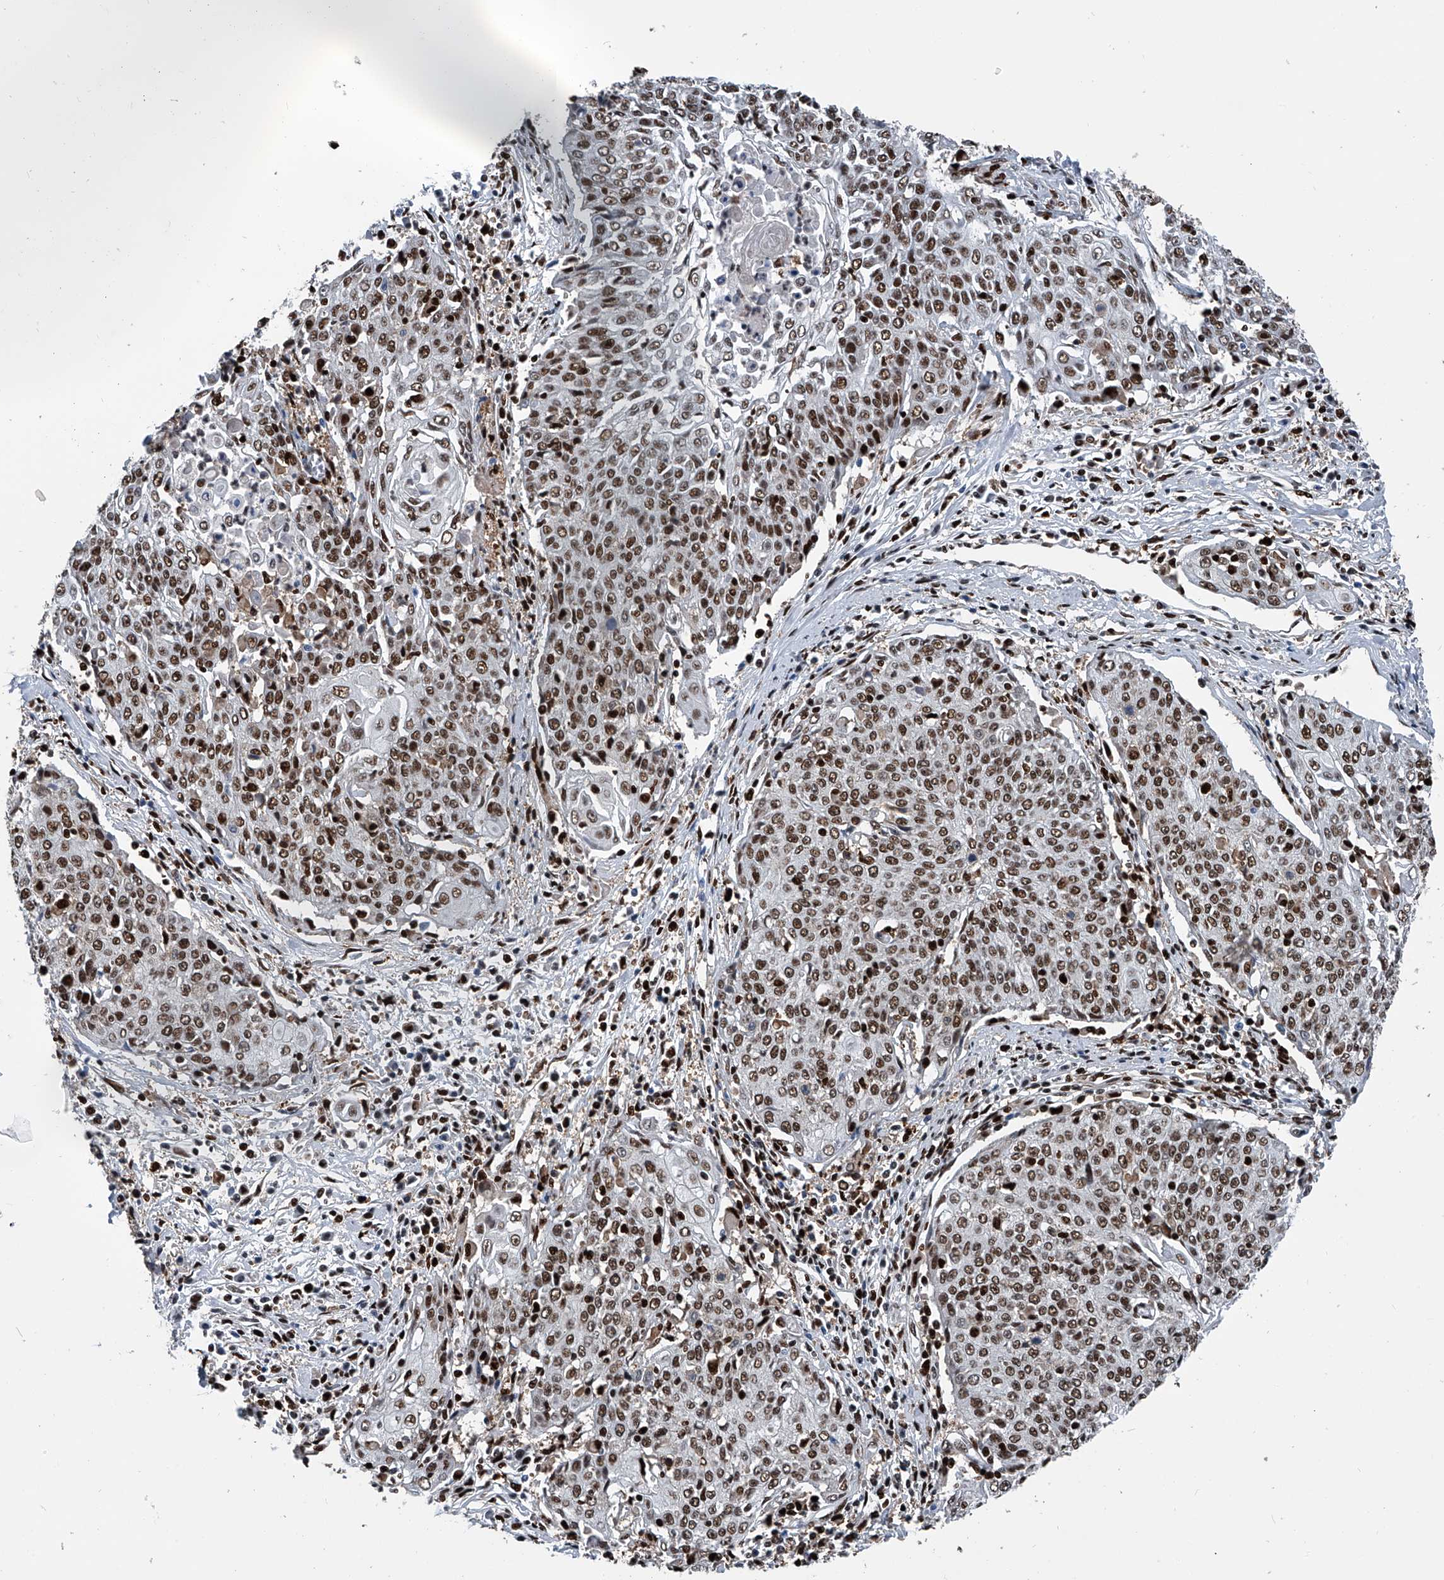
{"staining": {"intensity": "moderate", "quantity": ">75%", "location": "nuclear"}, "tissue": "cervical cancer", "cell_type": "Tumor cells", "image_type": "cancer", "snomed": [{"axis": "morphology", "description": "Squamous cell carcinoma, NOS"}, {"axis": "topography", "description": "Cervix"}], "caption": "Immunohistochemical staining of cervical squamous cell carcinoma shows medium levels of moderate nuclear protein positivity in approximately >75% of tumor cells.", "gene": "FKBP5", "patient": {"sex": "female", "age": 48}}